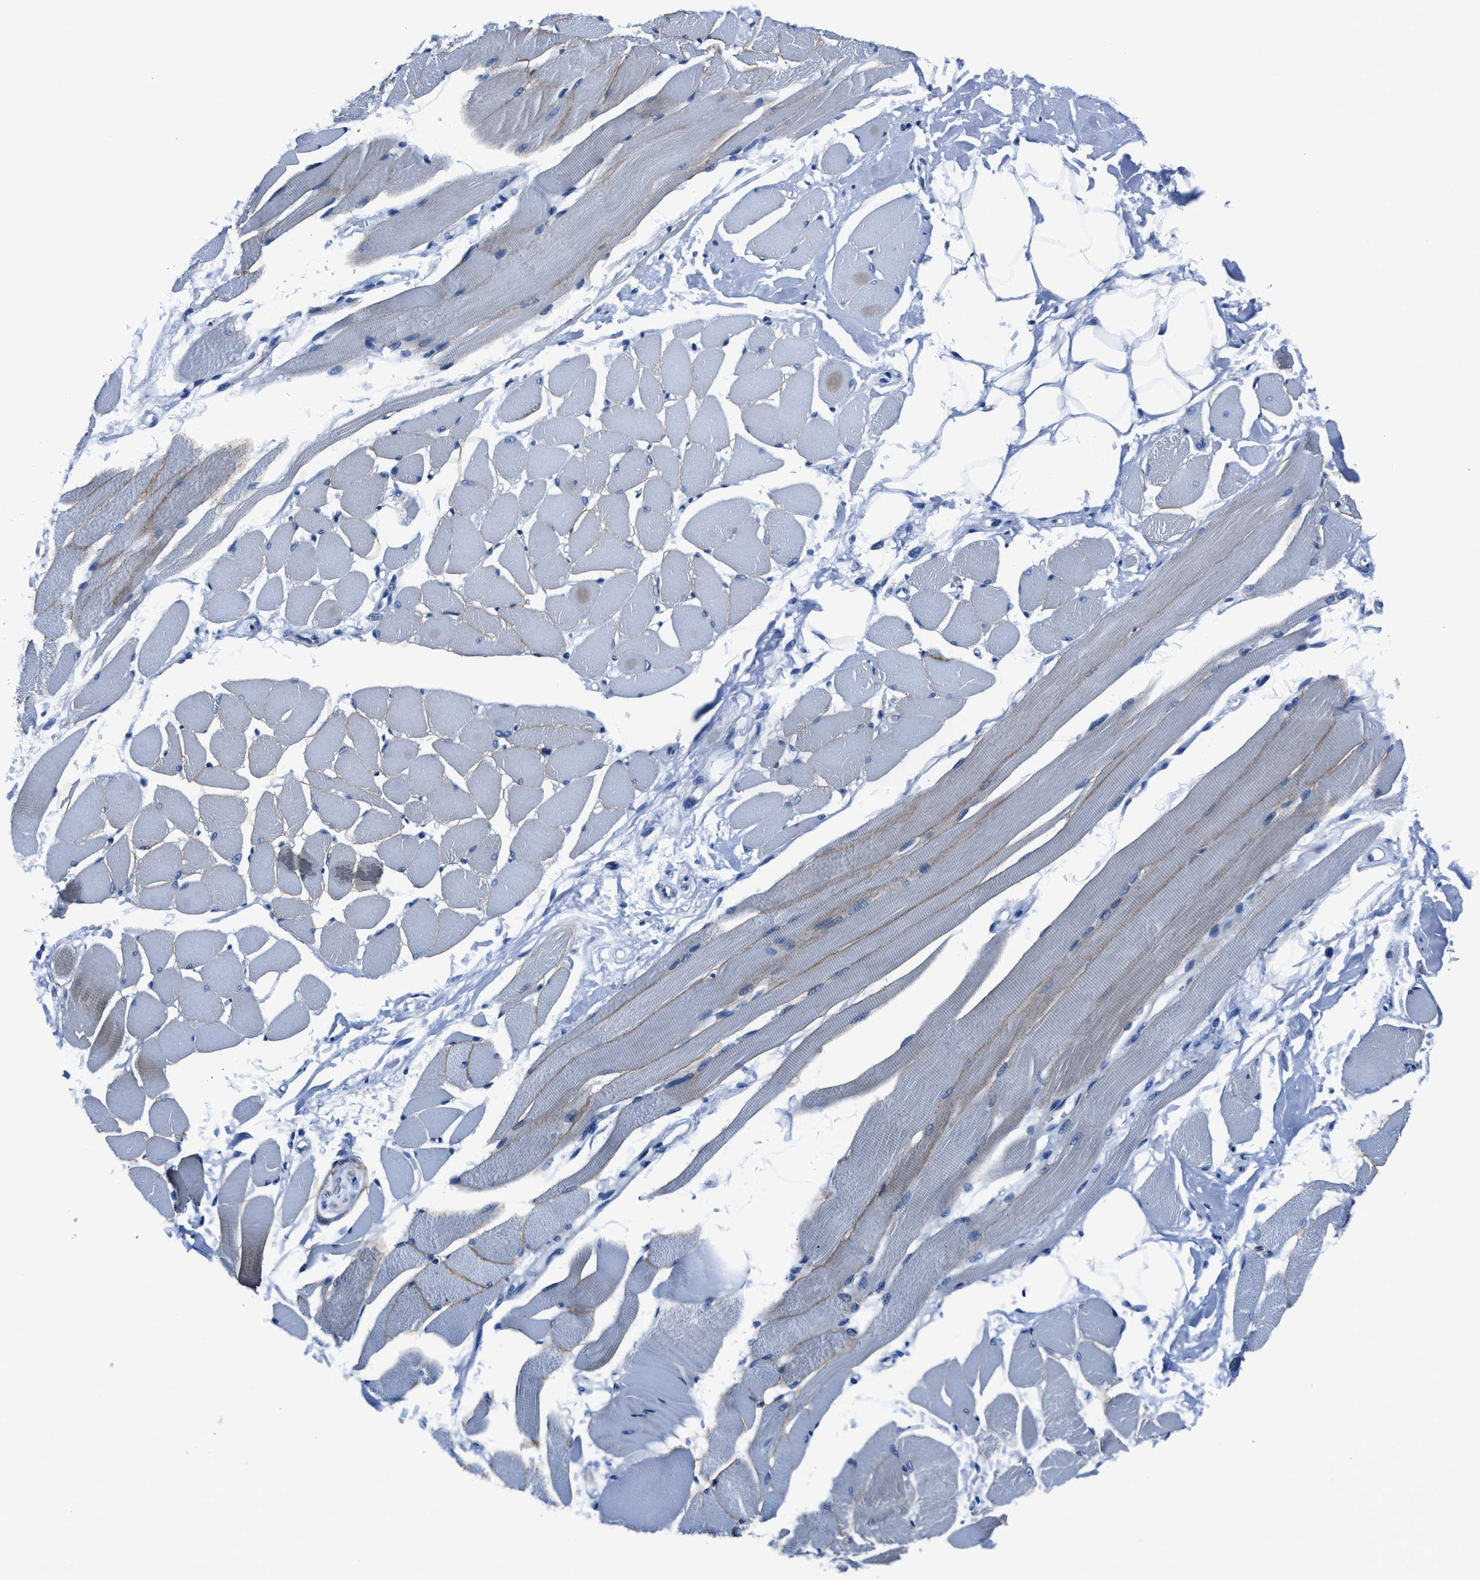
{"staining": {"intensity": "weak", "quantity": "<25%", "location": "cytoplasmic/membranous"}, "tissue": "skeletal muscle", "cell_type": "Myocytes", "image_type": "normal", "snomed": [{"axis": "morphology", "description": "Normal tissue, NOS"}, {"axis": "topography", "description": "Skeletal muscle"}, {"axis": "topography", "description": "Peripheral nerve tissue"}], "caption": "DAB immunohistochemical staining of benign human skeletal muscle shows no significant expression in myocytes.", "gene": "LMO7", "patient": {"sex": "female", "age": 84}}